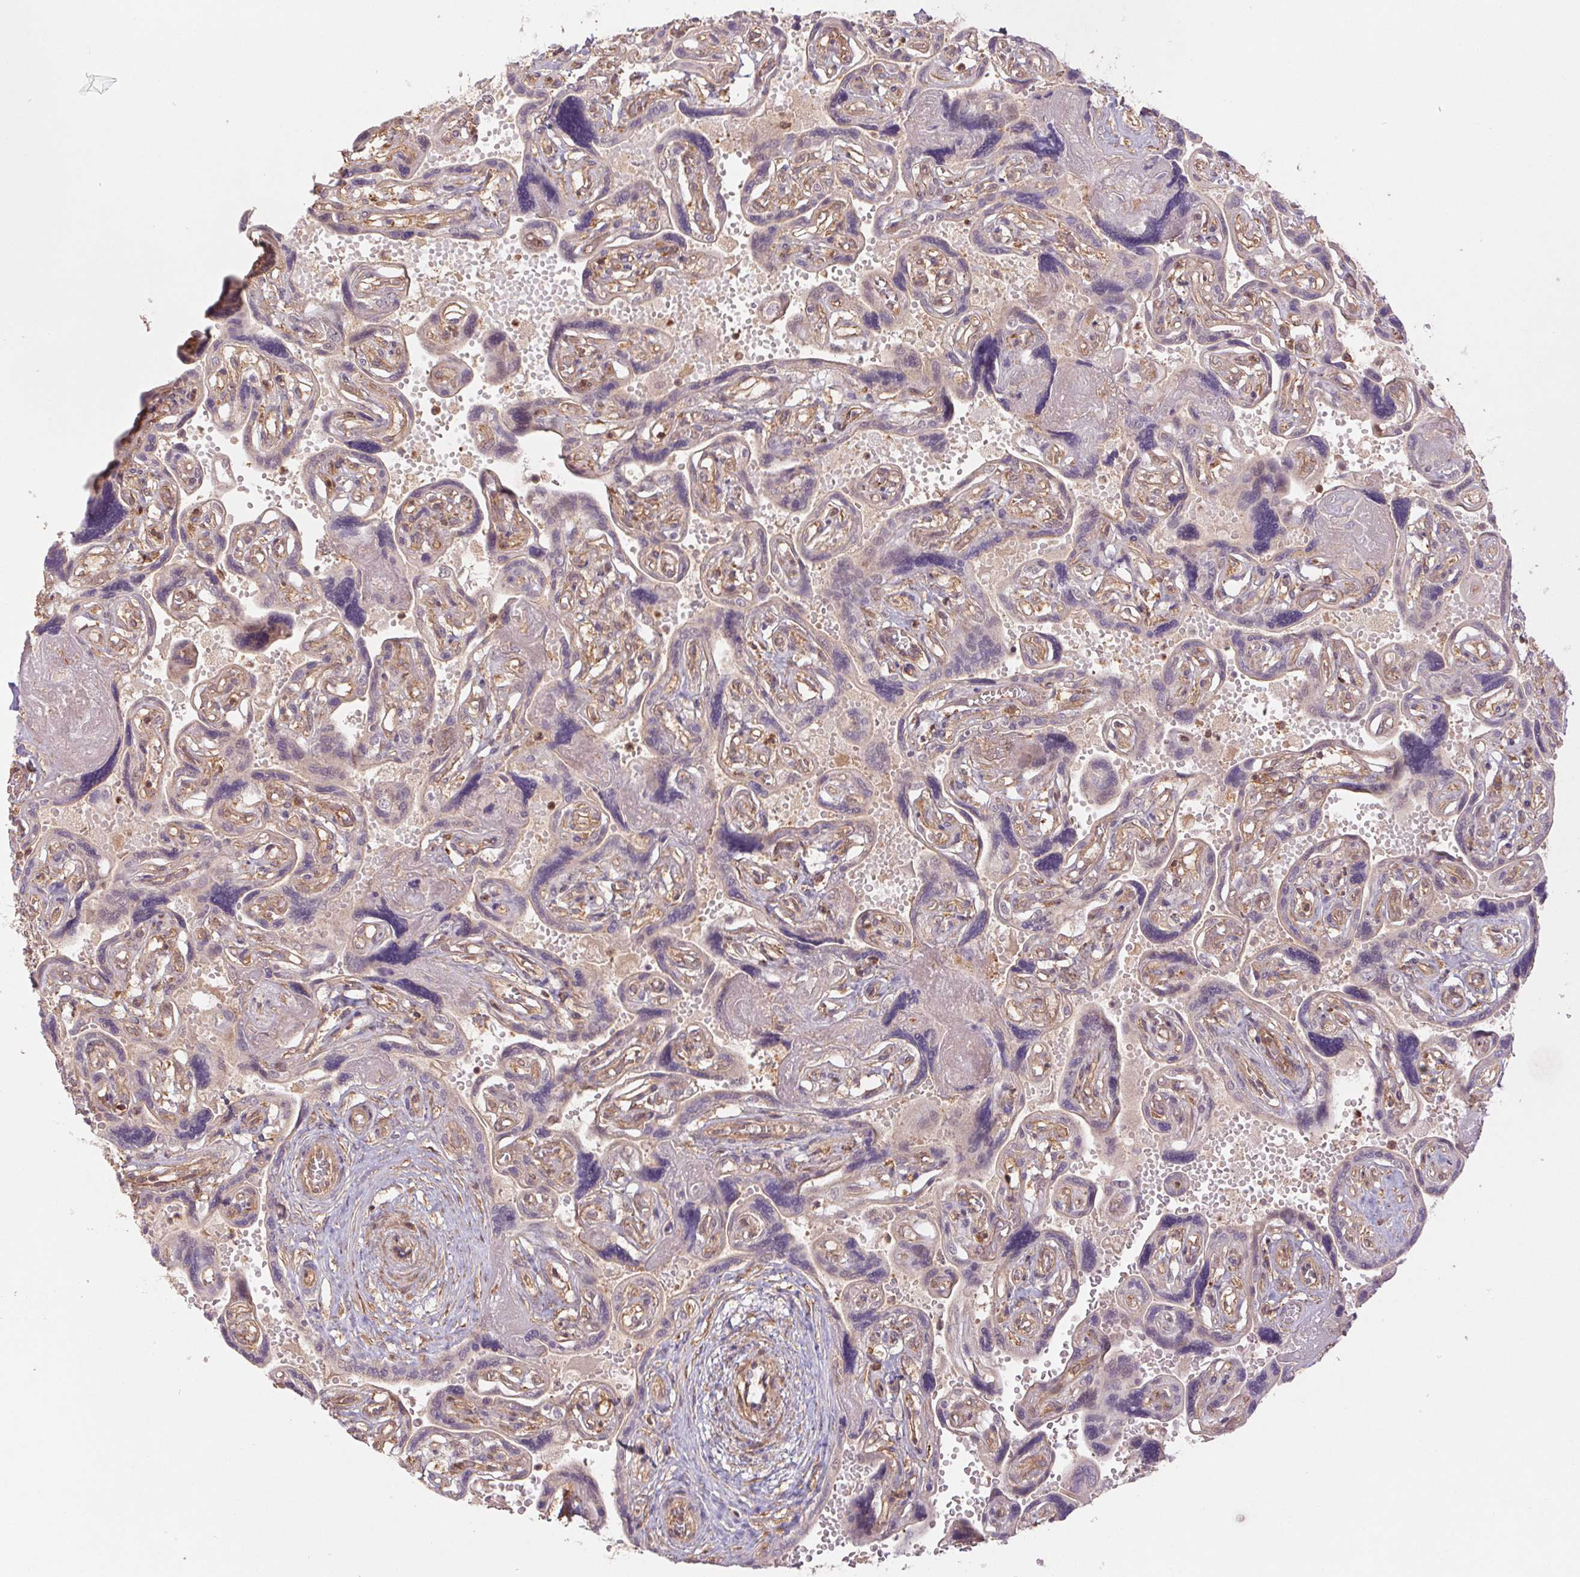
{"staining": {"intensity": "moderate", "quantity": ">75%", "location": "cytoplasmic/membranous"}, "tissue": "placenta", "cell_type": "Decidual cells", "image_type": "normal", "snomed": [{"axis": "morphology", "description": "Normal tissue, NOS"}, {"axis": "topography", "description": "Placenta"}], "caption": "A brown stain shows moderate cytoplasmic/membranous expression of a protein in decidual cells of normal human placenta. The staining was performed using DAB to visualize the protein expression in brown, while the nuclei were stained in blue with hematoxylin (Magnification: 20x).", "gene": "TUBA1A", "patient": {"sex": "female", "age": 32}}